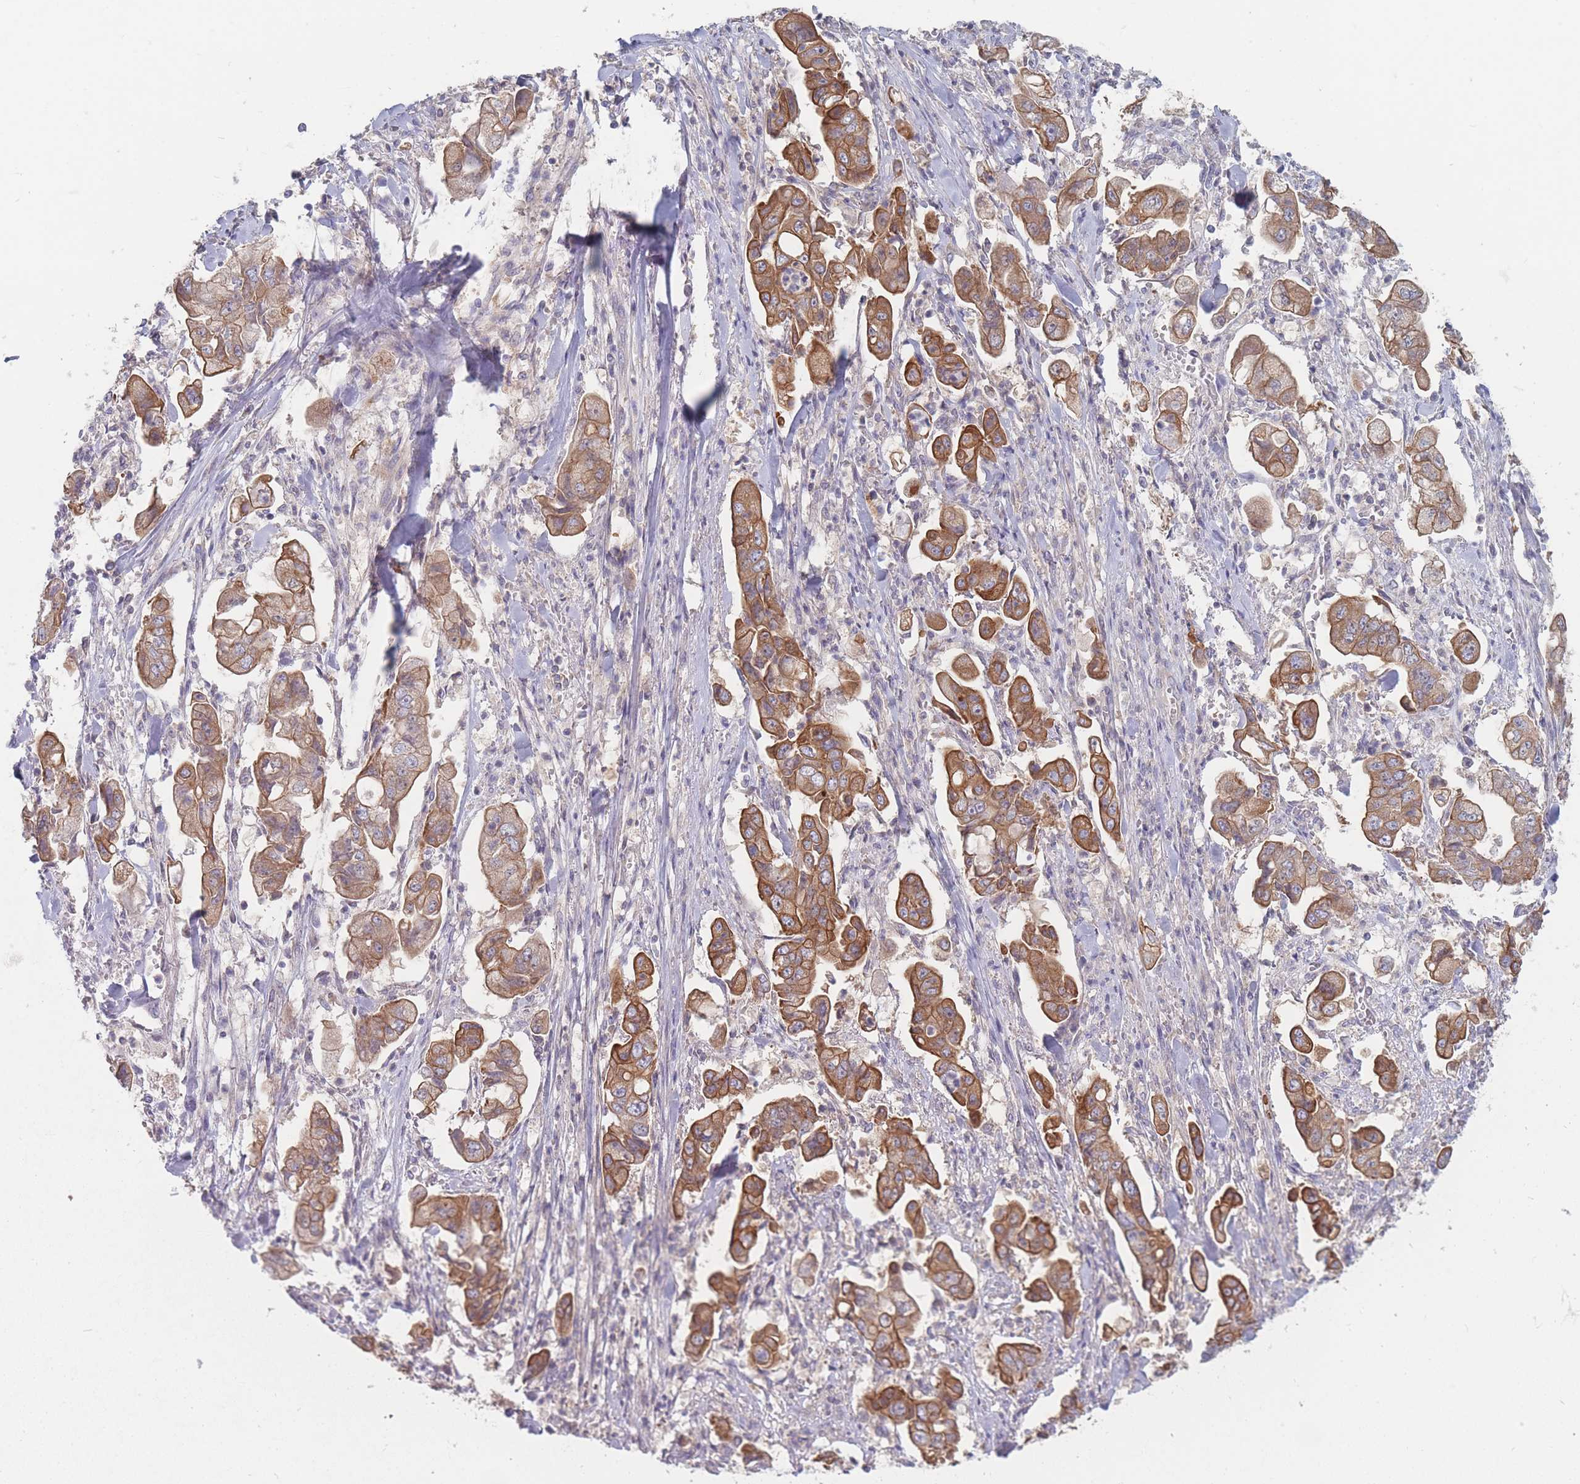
{"staining": {"intensity": "strong", "quantity": ">75%", "location": "cytoplasmic/membranous"}, "tissue": "stomach cancer", "cell_type": "Tumor cells", "image_type": "cancer", "snomed": [{"axis": "morphology", "description": "Adenocarcinoma, NOS"}, {"axis": "topography", "description": "Stomach"}], "caption": "Protein expression analysis of human stomach adenocarcinoma reveals strong cytoplasmic/membranous expression in approximately >75% of tumor cells. (DAB IHC with brightfield microscopy, high magnification).", "gene": "EFCC1", "patient": {"sex": "male", "age": 62}}